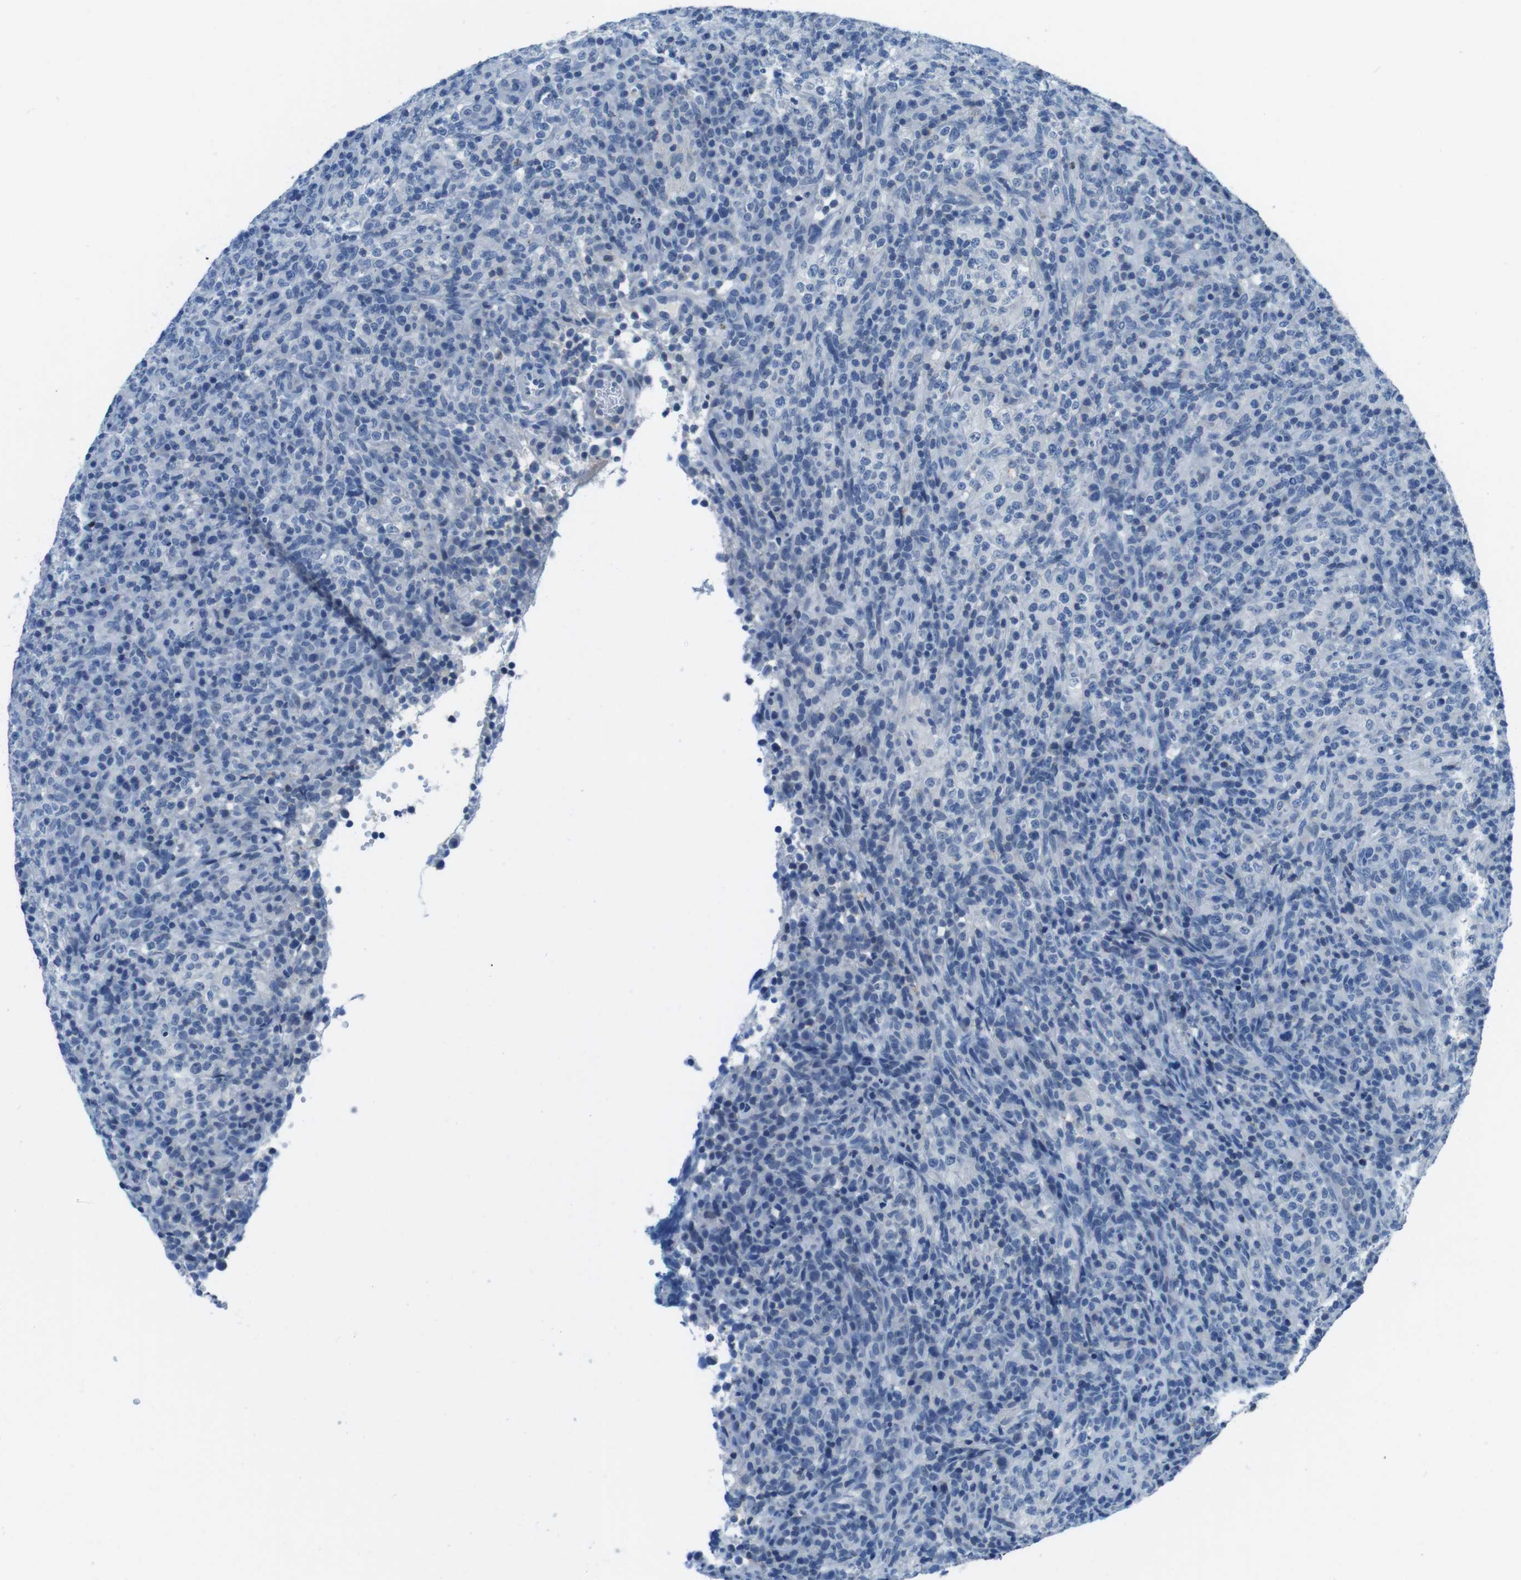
{"staining": {"intensity": "negative", "quantity": "none", "location": "none"}, "tissue": "lymphoma", "cell_type": "Tumor cells", "image_type": "cancer", "snomed": [{"axis": "morphology", "description": "Malignant lymphoma, non-Hodgkin's type, High grade"}, {"axis": "topography", "description": "Lymph node"}], "caption": "Image shows no protein positivity in tumor cells of malignant lymphoma, non-Hodgkin's type (high-grade) tissue. (DAB (3,3'-diaminobenzidine) IHC visualized using brightfield microscopy, high magnification).", "gene": "TMPRSS15", "patient": {"sex": "female", "age": 76}}